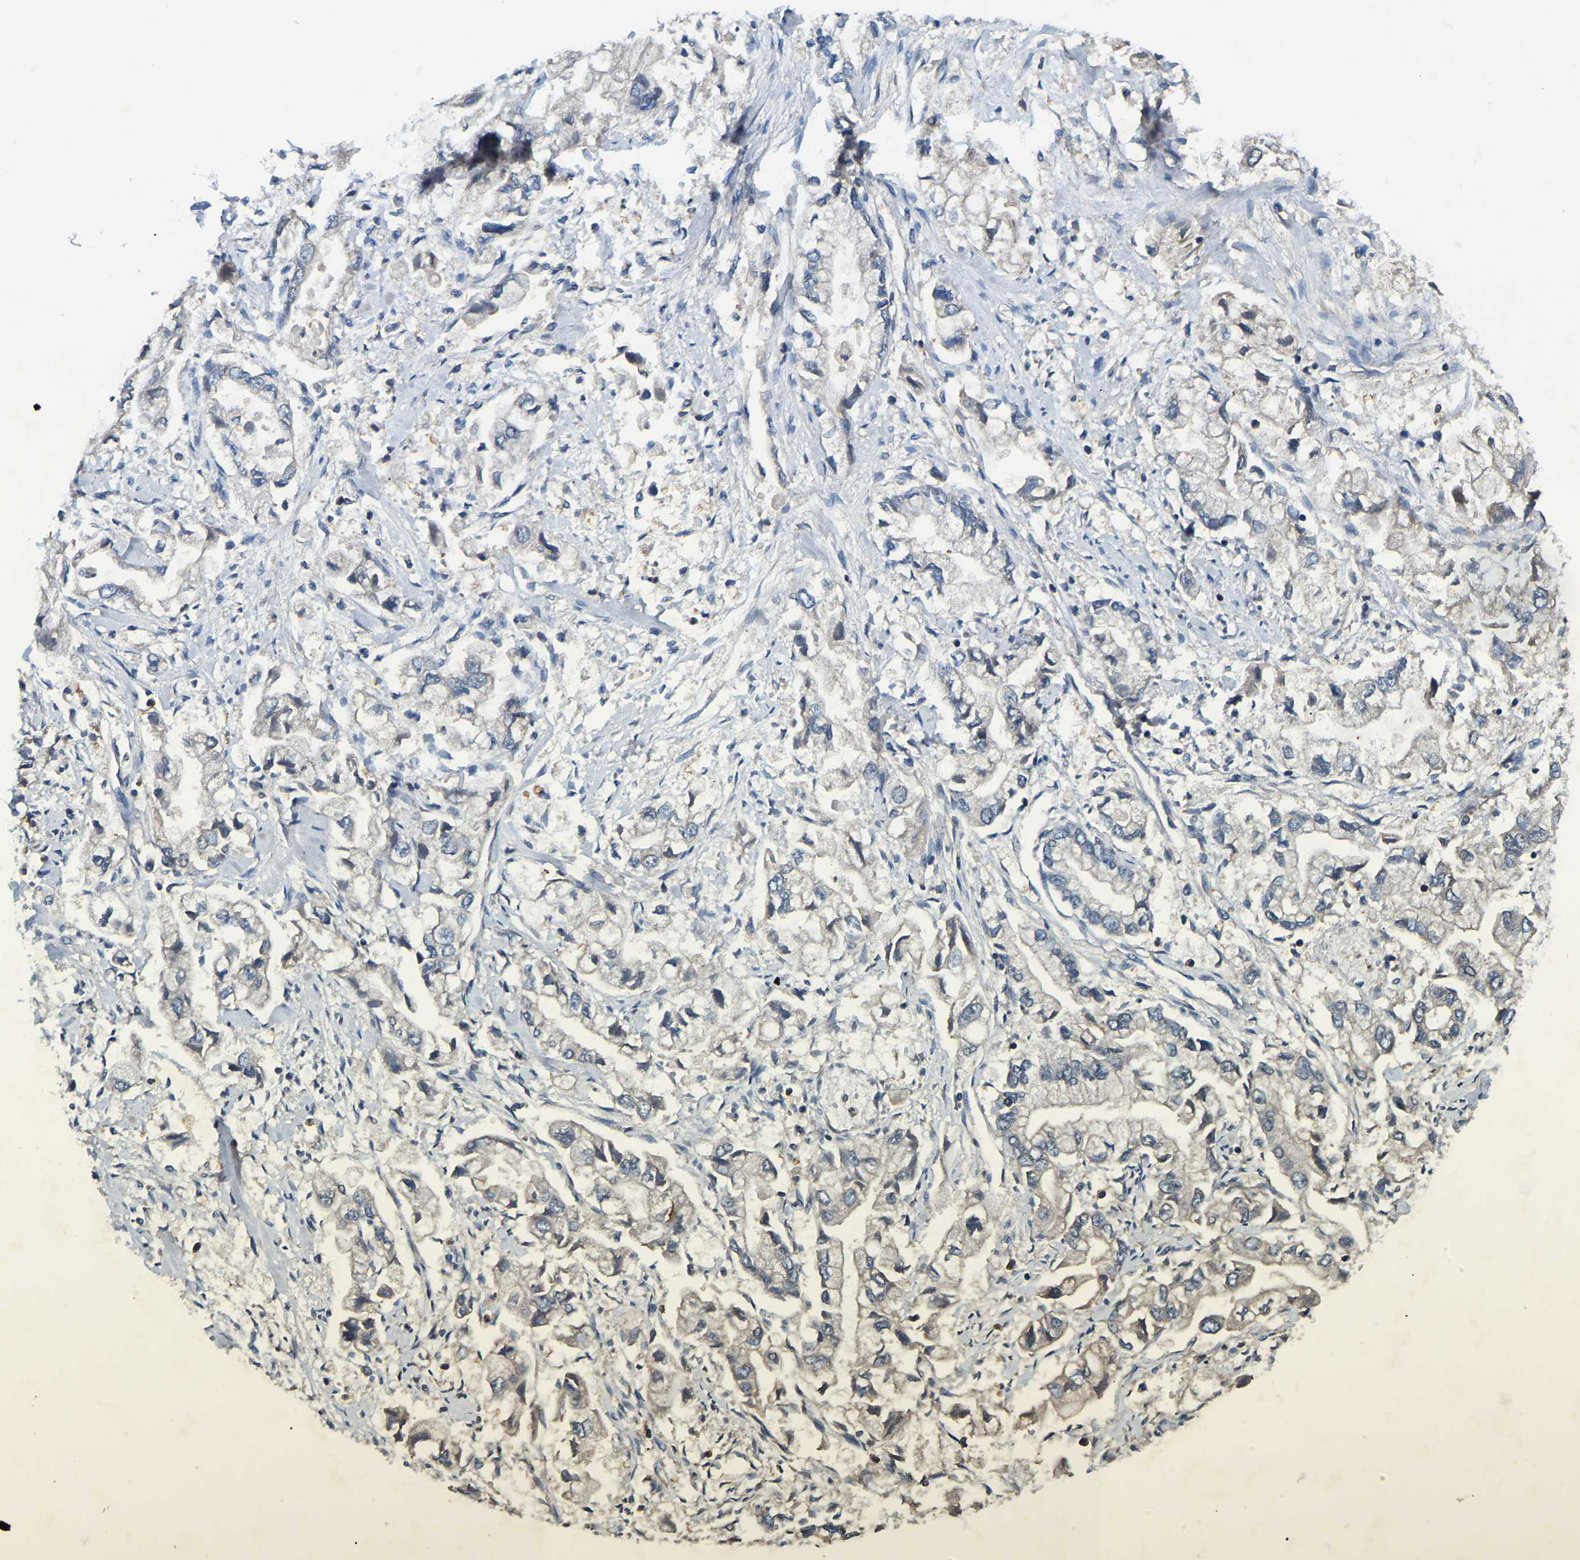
{"staining": {"intensity": "weak", "quantity": "<25%", "location": "cytoplasmic/membranous"}, "tissue": "stomach cancer", "cell_type": "Tumor cells", "image_type": "cancer", "snomed": [{"axis": "morphology", "description": "Normal tissue, NOS"}, {"axis": "morphology", "description": "Adenocarcinoma, NOS"}, {"axis": "topography", "description": "Stomach"}], "caption": "Immunohistochemical staining of stomach cancer demonstrates no significant staining in tumor cells.", "gene": "SMPD2", "patient": {"sex": "male", "age": 62}}